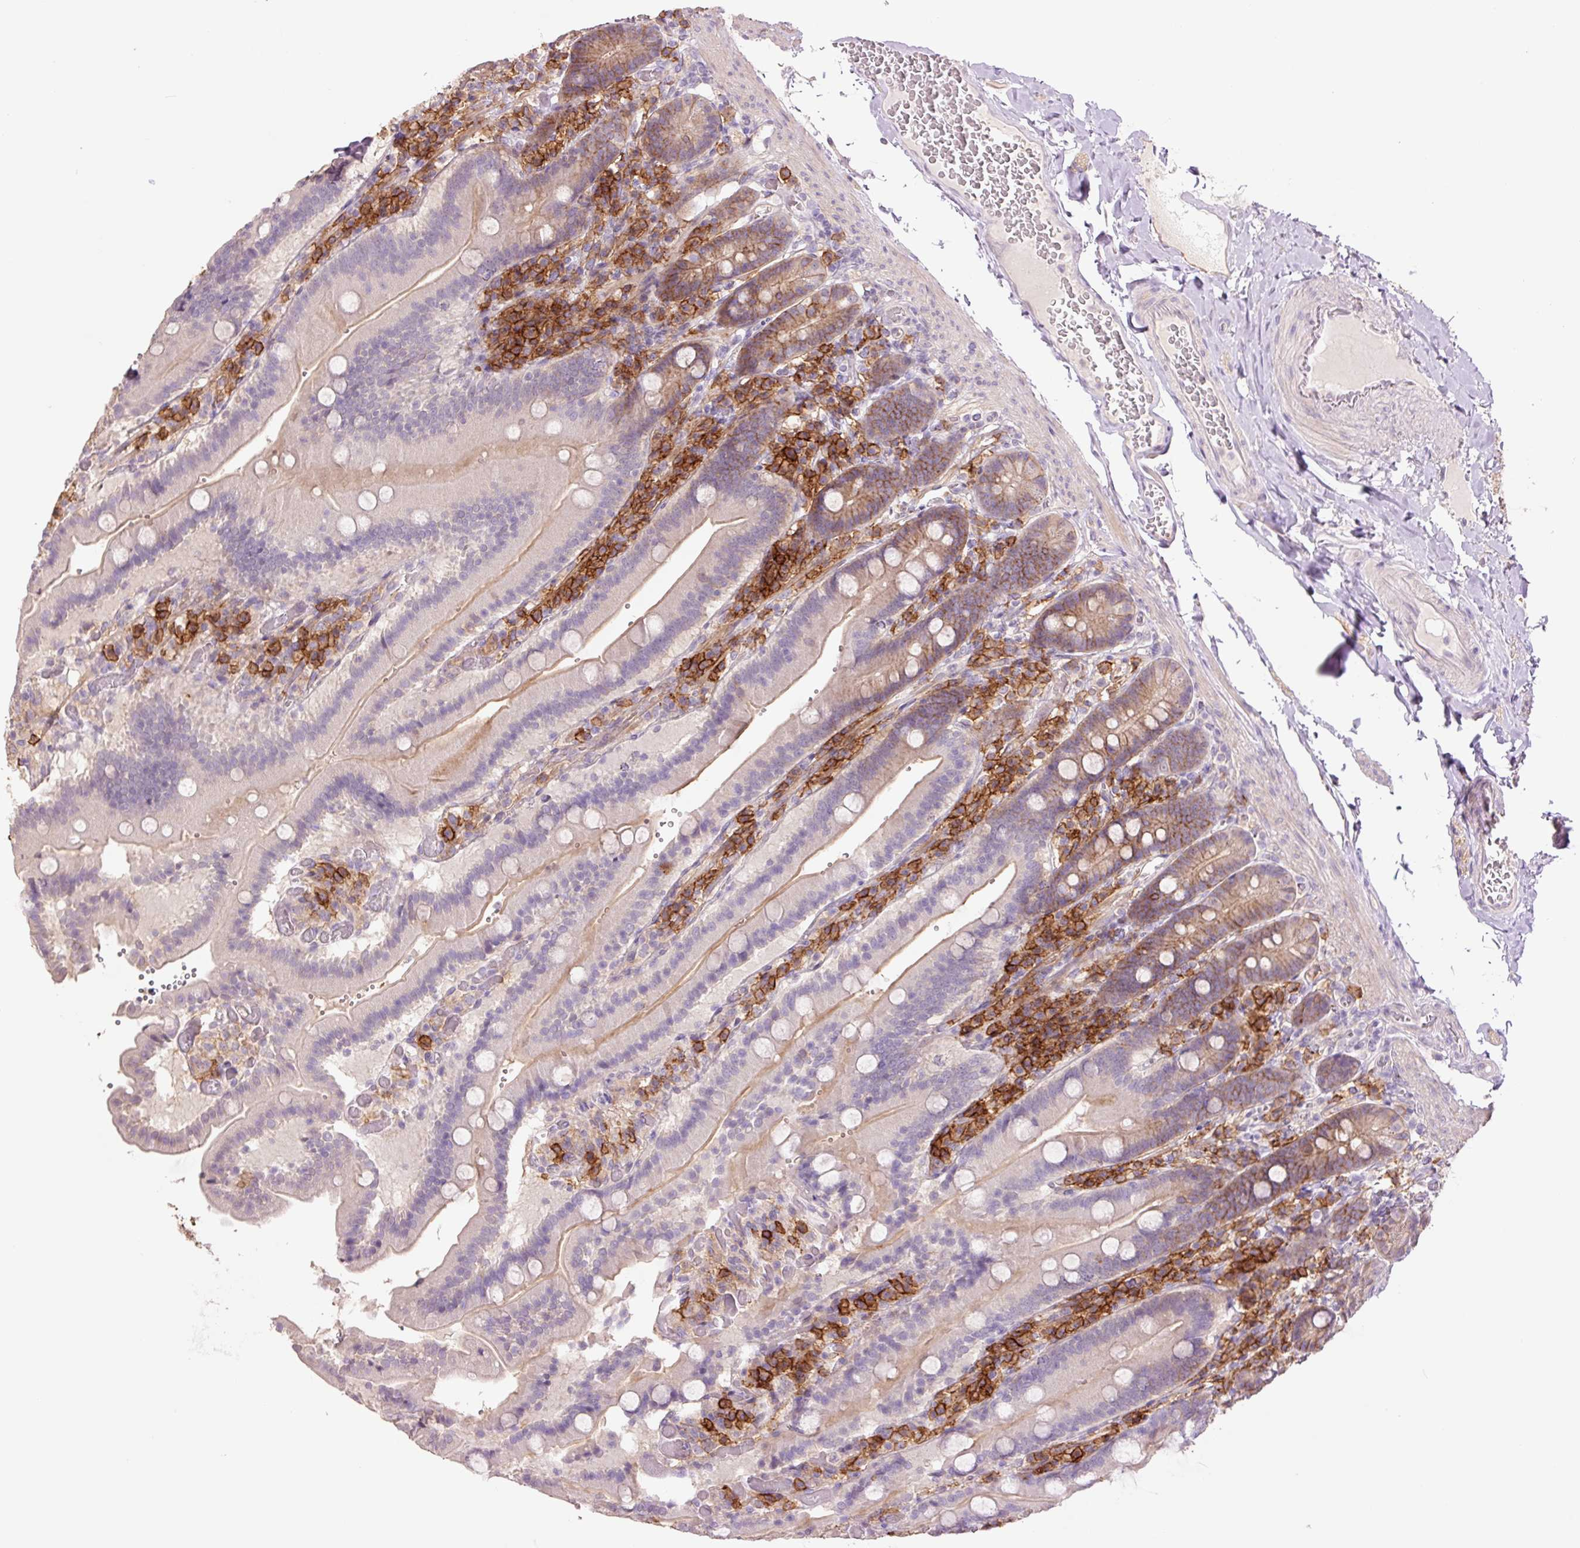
{"staining": {"intensity": "moderate", "quantity": "25%-75%", "location": "cytoplasmic/membranous"}, "tissue": "duodenum", "cell_type": "Glandular cells", "image_type": "normal", "snomed": [{"axis": "morphology", "description": "Normal tissue, NOS"}, {"axis": "topography", "description": "Duodenum"}], "caption": "Immunohistochemical staining of unremarkable human duodenum reveals 25%-75% levels of moderate cytoplasmic/membranous protein expression in about 25%-75% of glandular cells.", "gene": "SLC1A4", "patient": {"sex": "female", "age": 62}}